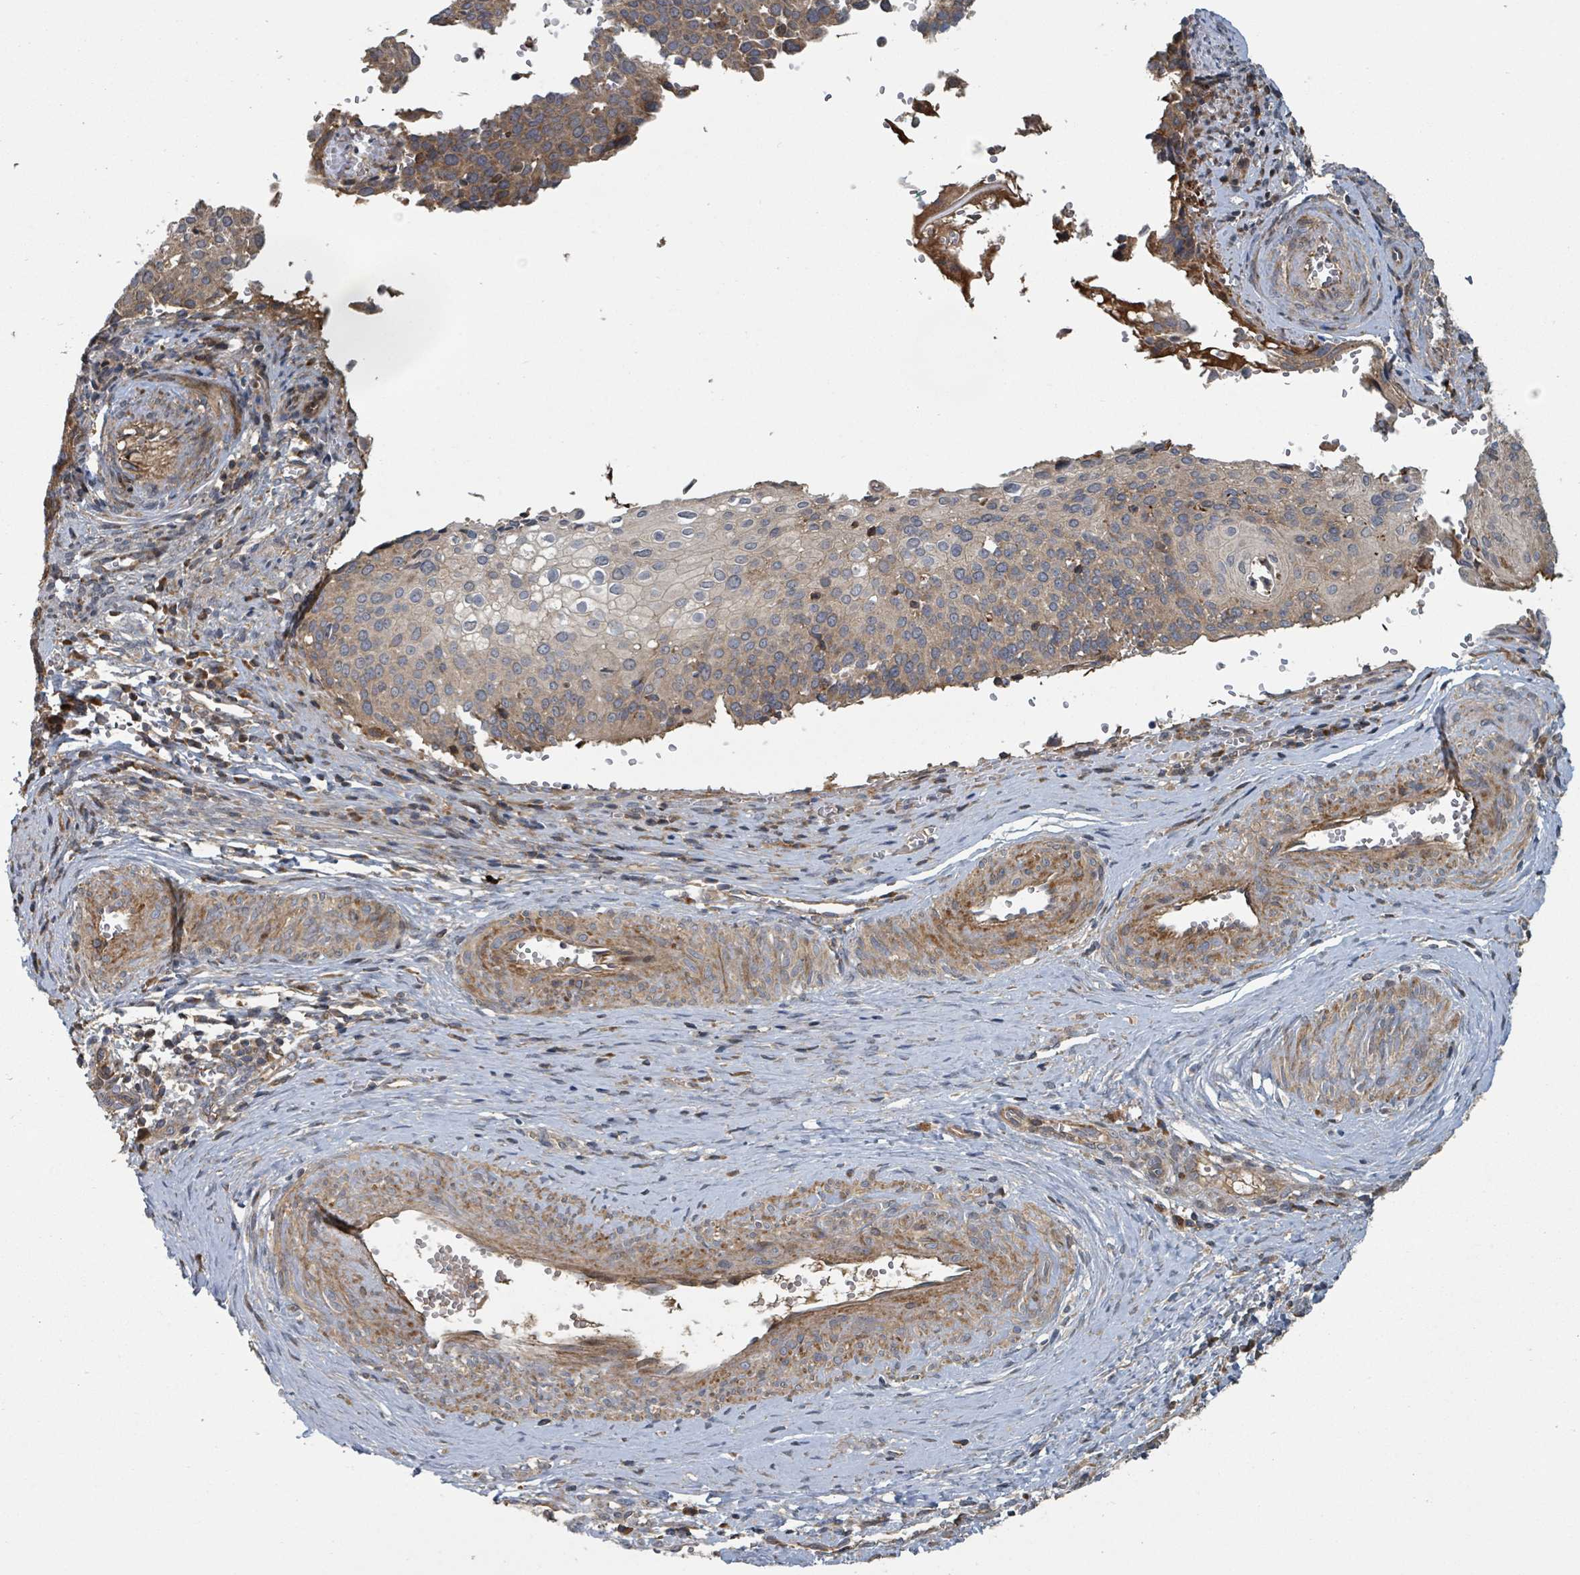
{"staining": {"intensity": "moderate", "quantity": "<25%", "location": "cytoplasmic/membranous"}, "tissue": "cervical cancer", "cell_type": "Tumor cells", "image_type": "cancer", "snomed": [{"axis": "morphology", "description": "Squamous cell carcinoma, NOS"}, {"axis": "topography", "description": "Cervix"}], "caption": "A brown stain highlights moderate cytoplasmic/membranous expression of a protein in human cervical cancer (squamous cell carcinoma) tumor cells. The protein of interest is stained brown, and the nuclei are stained in blue (DAB (3,3'-diaminobenzidine) IHC with brightfield microscopy, high magnification).", "gene": "DPM1", "patient": {"sex": "female", "age": 44}}